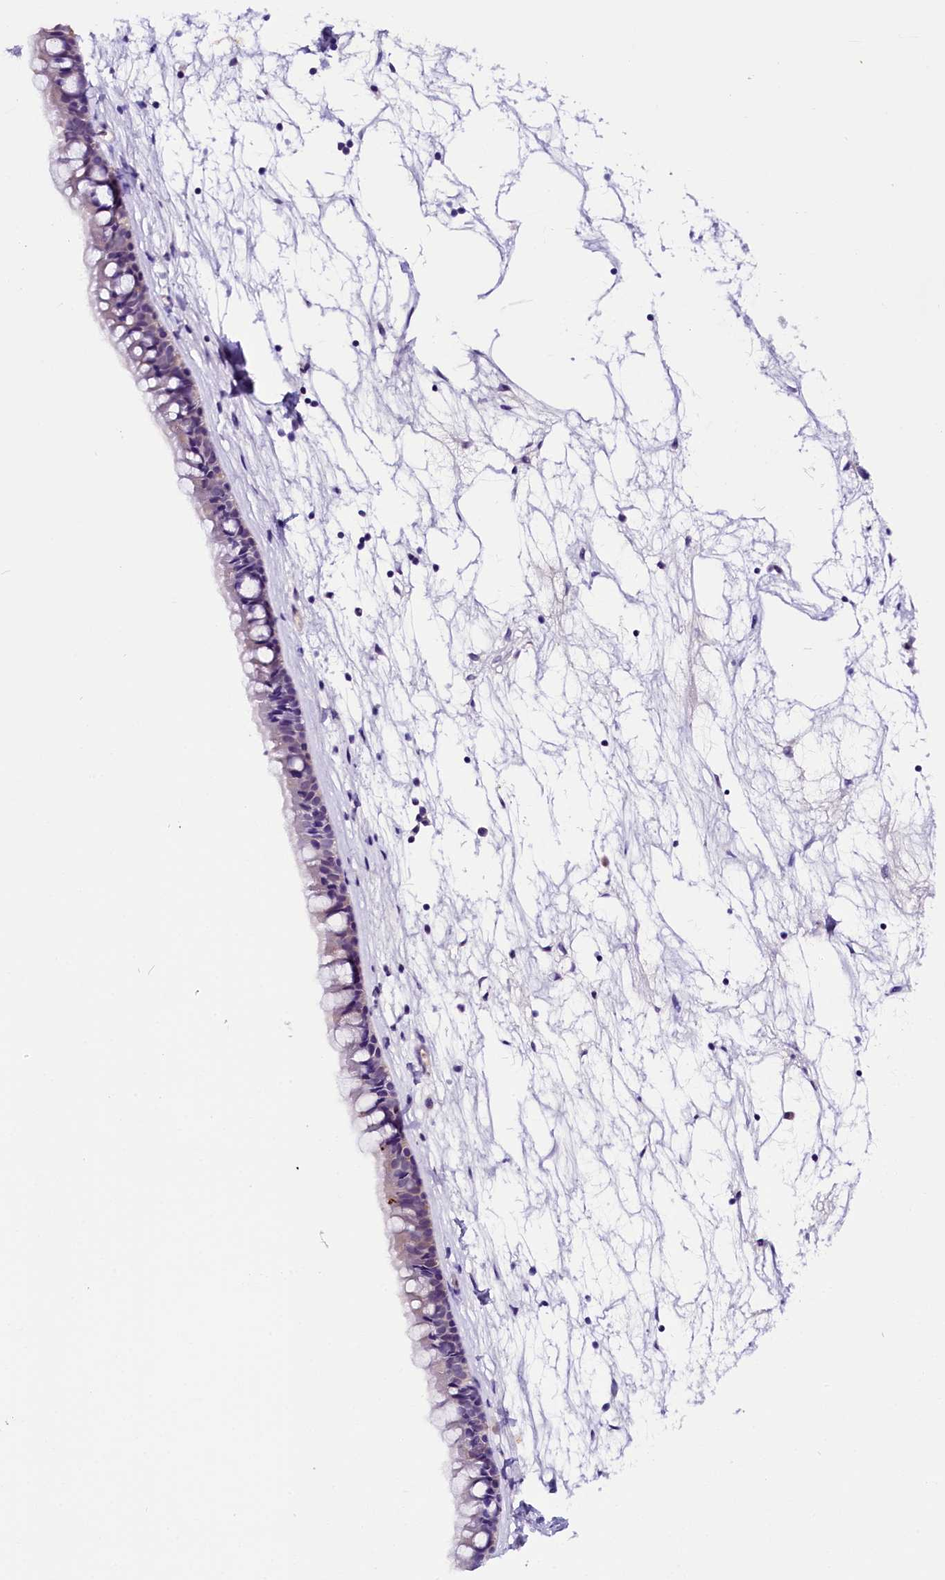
{"staining": {"intensity": "negative", "quantity": "none", "location": "none"}, "tissue": "nasopharynx", "cell_type": "Respiratory epithelial cells", "image_type": "normal", "snomed": [{"axis": "morphology", "description": "Normal tissue, NOS"}, {"axis": "topography", "description": "Nasopharynx"}], "caption": "An IHC image of normal nasopharynx is shown. There is no staining in respiratory epithelial cells of nasopharynx.", "gene": "IQCN", "patient": {"sex": "male", "age": 64}}